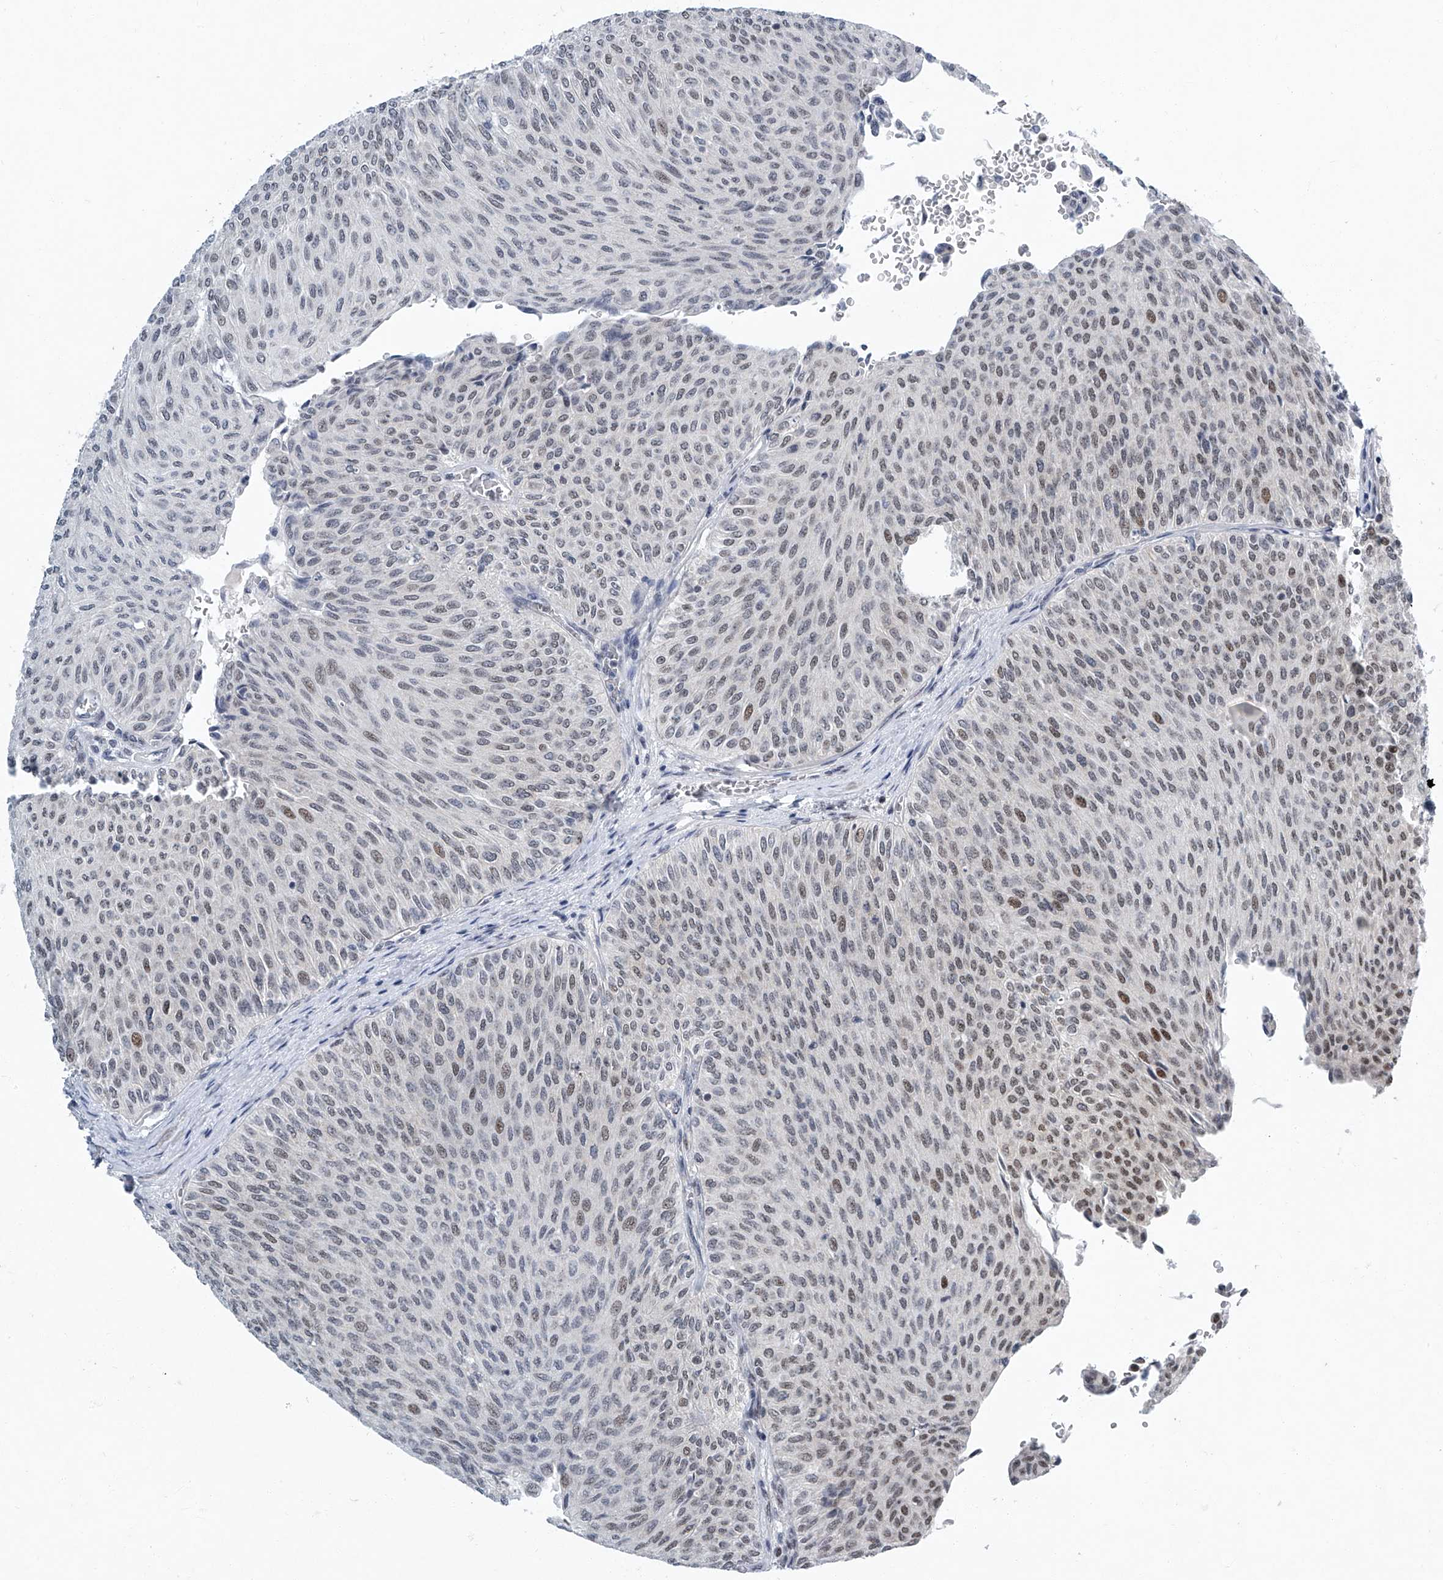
{"staining": {"intensity": "weak", "quantity": ">75%", "location": "nuclear"}, "tissue": "urothelial cancer", "cell_type": "Tumor cells", "image_type": "cancer", "snomed": [{"axis": "morphology", "description": "Urothelial carcinoma, Low grade"}, {"axis": "topography", "description": "Urinary bladder"}], "caption": "The micrograph reveals staining of urothelial cancer, revealing weak nuclear protein staining (brown color) within tumor cells.", "gene": "TFDP1", "patient": {"sex": "male", "age": 78}}